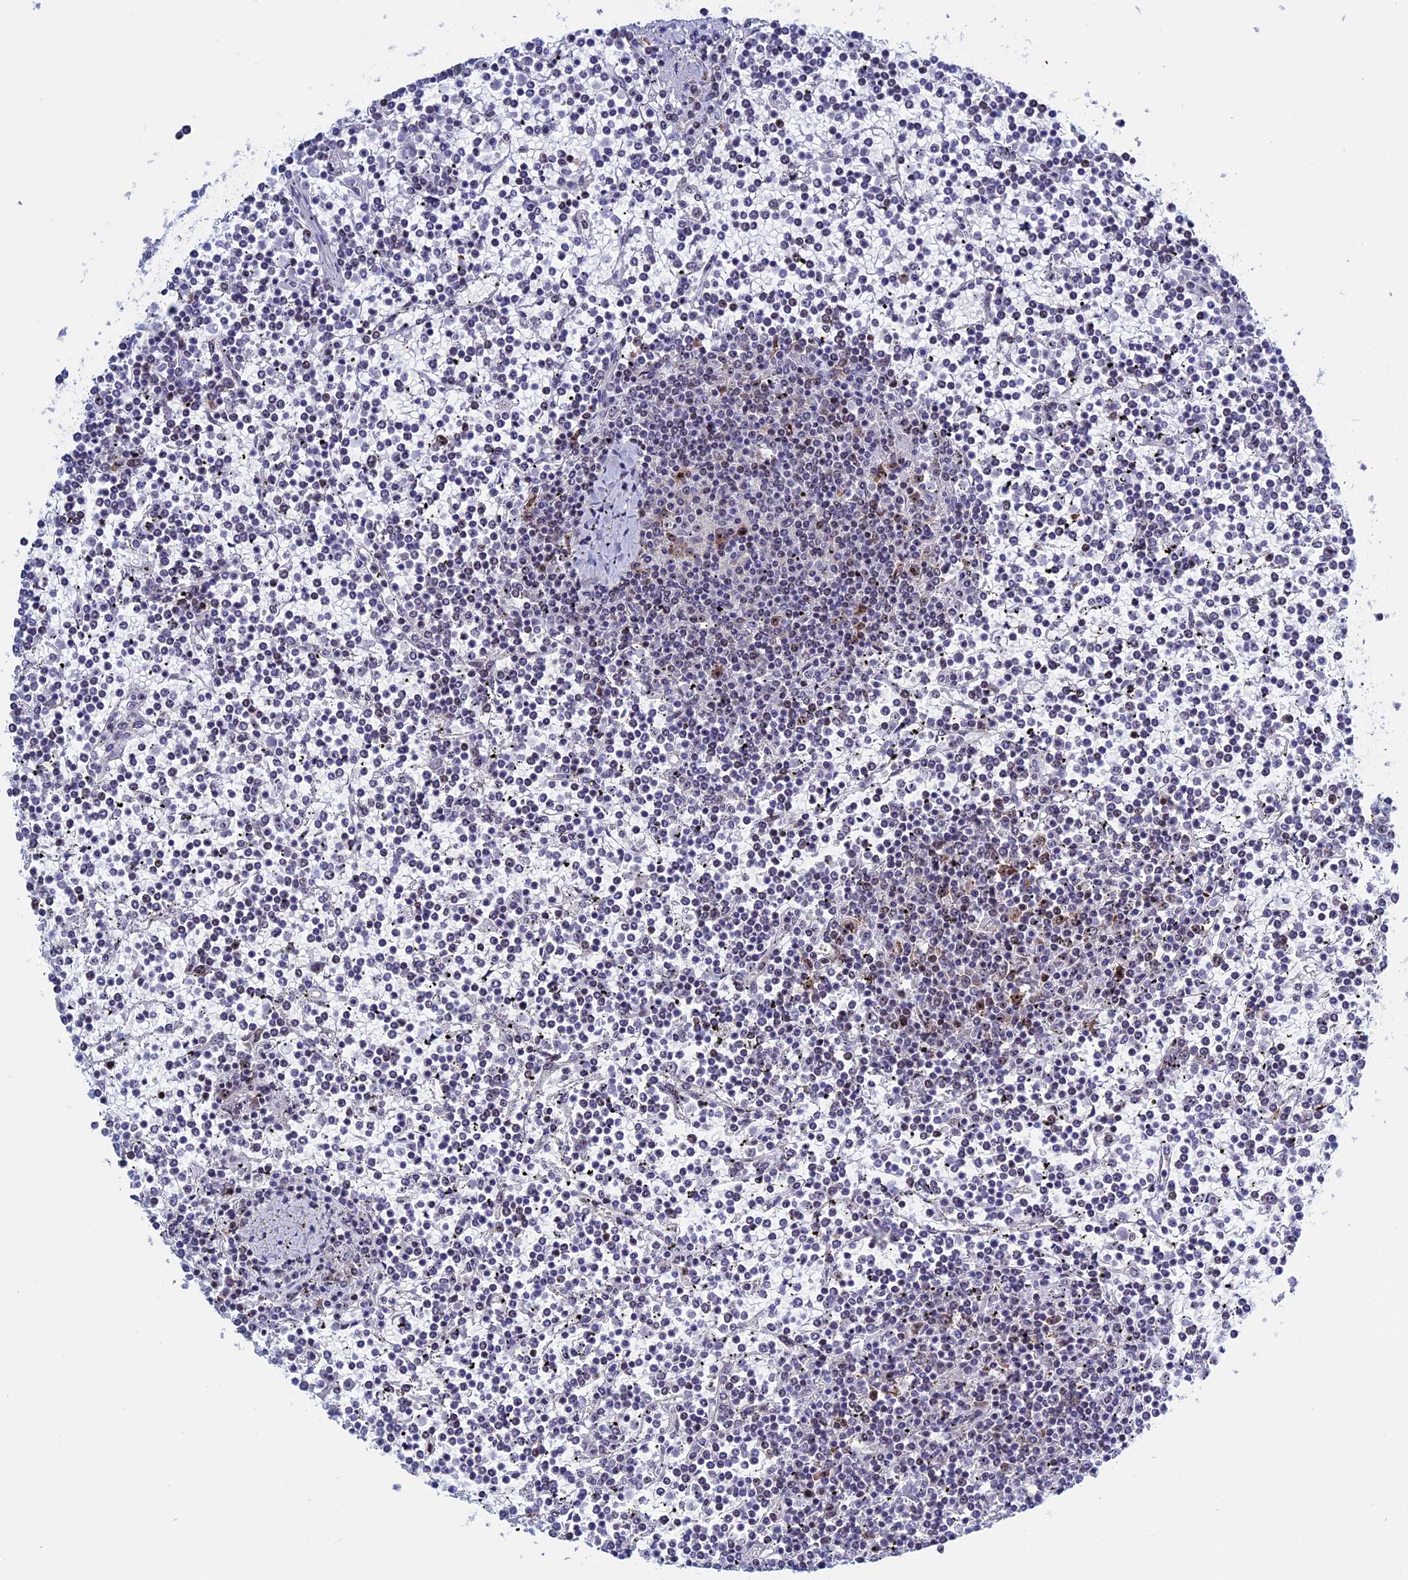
{"staining": {"intensity": "negative", "quantity": "none", "location": "none"}, "tissue": "lymphoma", "cell_type": "Tumor cells", "image_type": "cancer", "snomed": [{"axis": "morphology", "description": "Malignant lymphoma, non-Hodgkin's type, Low grade"}, {"axis": "topography", "description": "Spleen"}], "caption": "Tumor cells show no significant expression in malignant lymphoma, non-Hodgkin's type (low-grade).", "gene": "CCDC86", "patient": {"sex": "female", "age": 19}}